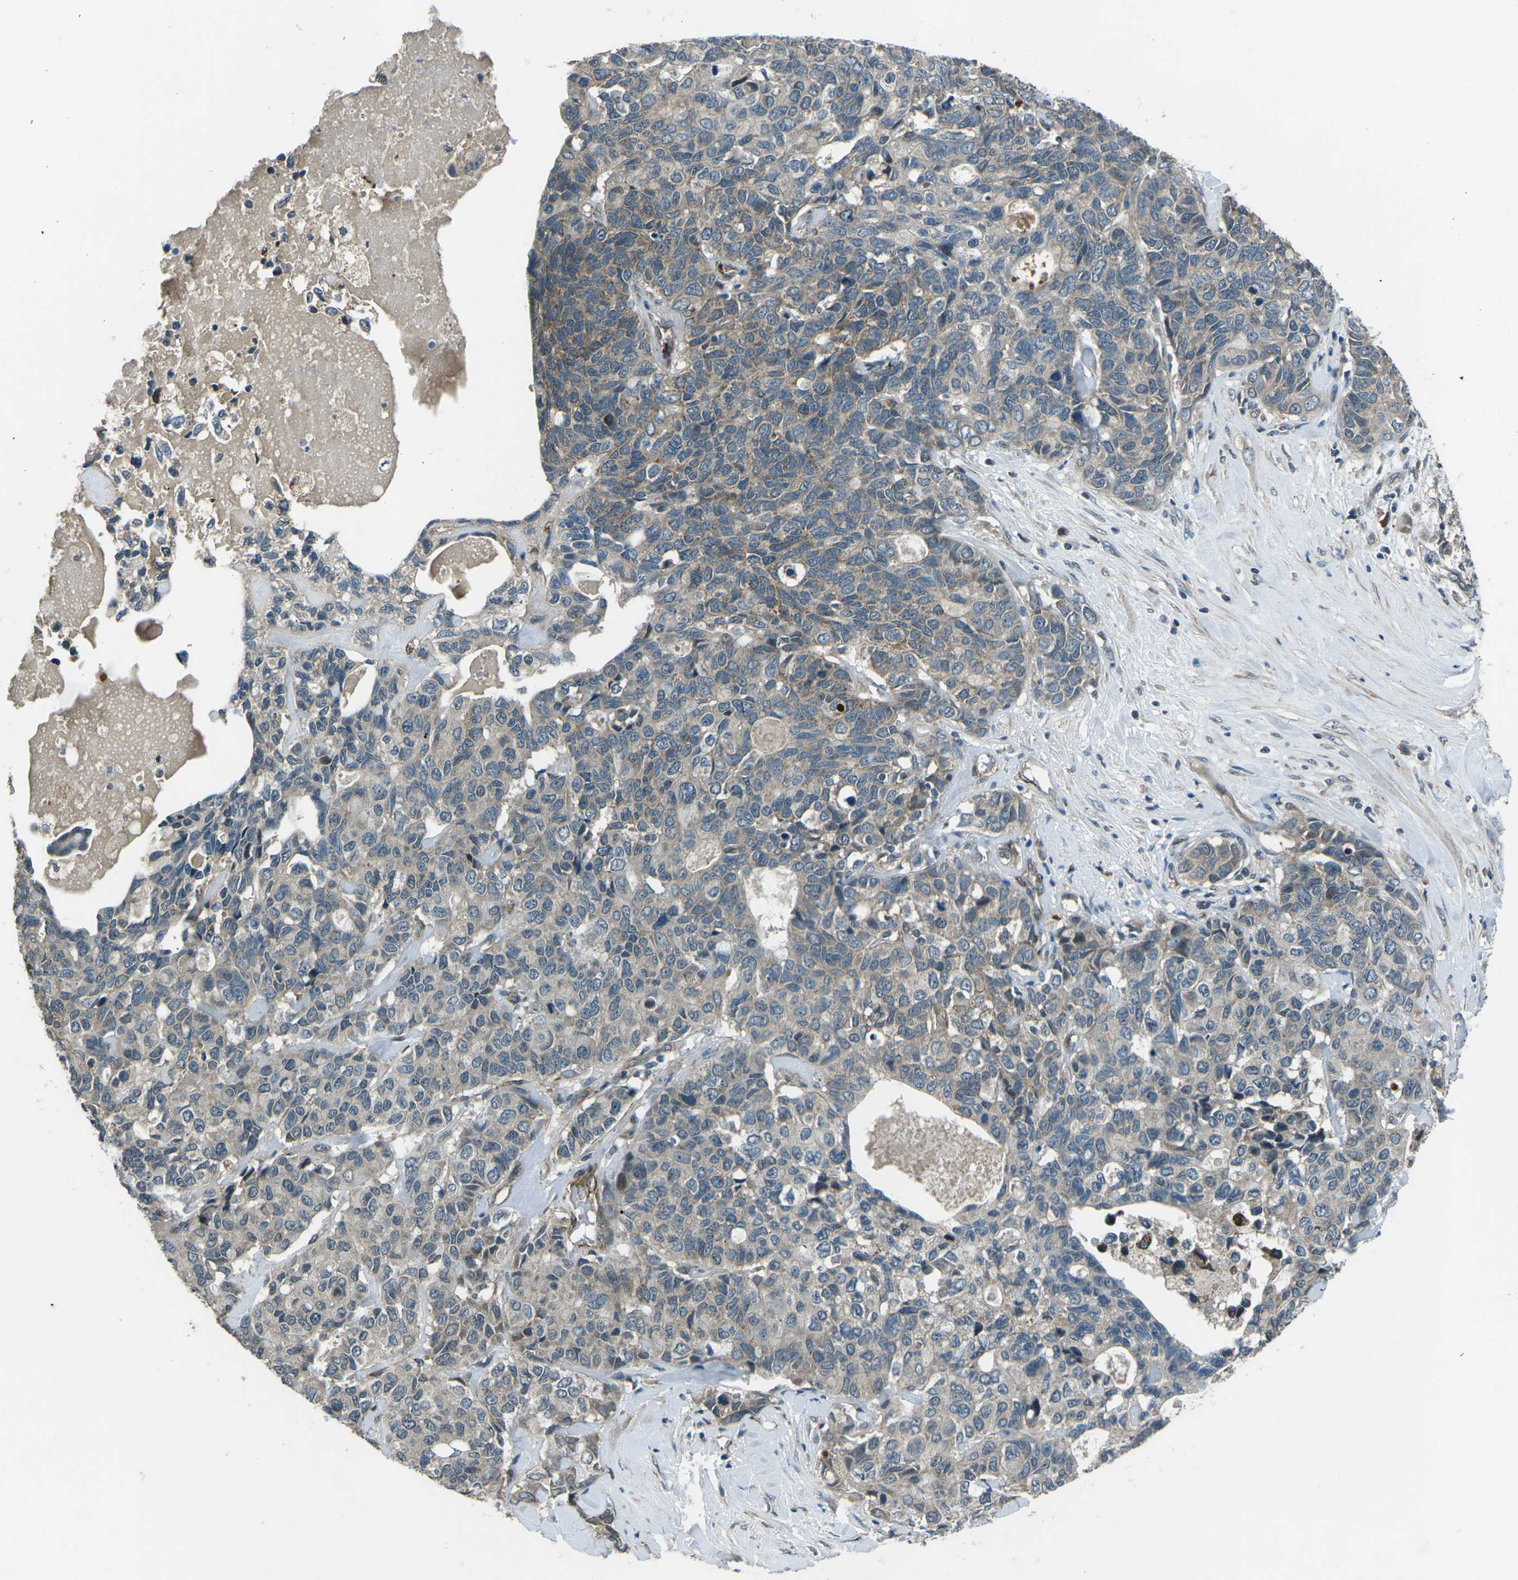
{"staining": {"intensity": "weak", "quantity": "25%-75%", "location": "cytoplasmic/membranous"}, "tissue": "pancreatic cancer", "cell_type": "Tumor cells", "image_type": "cancer", "snomed": [{"axis": "morphology", "description": "Adenocarcinoma, NOS"}, {"axis": "topography", "description": "Pancreas"}], "caption": "Protein analysis of pancreatic cancer tissue exhibits weak cytoplasmic/membranous expression in about 25%-75% of tumor cells. (Stains: DAB (3,3'-diaminobenzidine) in brown, nuclei in blue, Microscopy: brightfield microscopy at high magnification).", "gene": "AFAP1", "patient": {"sex": "female", "age": 56}}